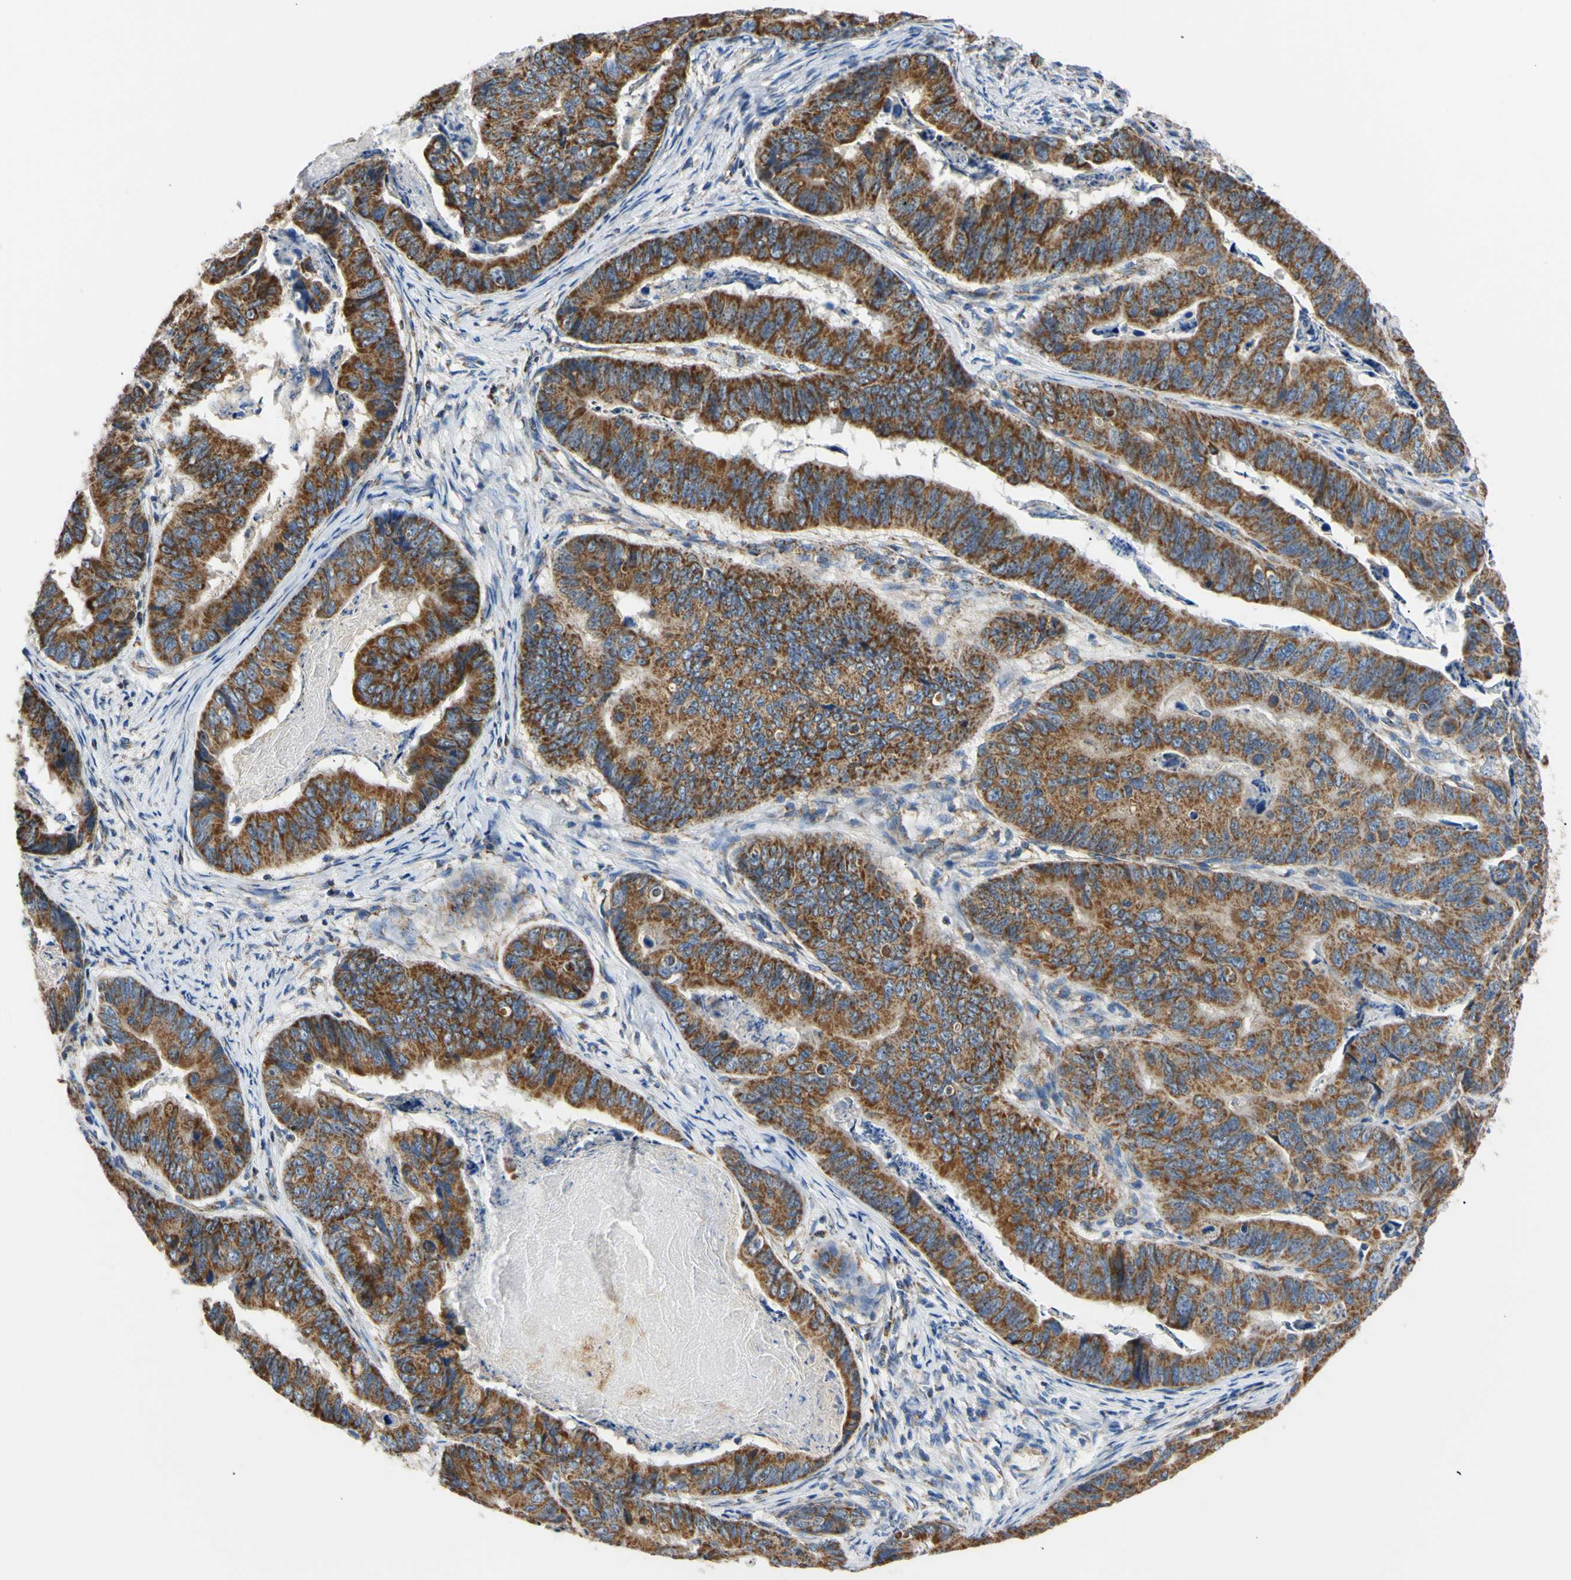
{"staining": {"intensity": "strong", "quantity": ">75%", "location": "cytoplasmic/membranous"}, "tissue": "stomach cancer", "cell_type": "Tumor cells", "image_type": "cancer", "snomed": [{"axis": "morphology", "description": "Adenocarcinoma, NOS"}, {"axis": "topography", "description": "Stomach, lower"}], "caption": "Tumor cells show strong cytoplasmic/membranous staining in about >75% of cells in stomach cancer. (IHC, brightfield microscopy, high magnification).", "gene": "CLPP", "patient": {"sex": "male", "age": 77}}